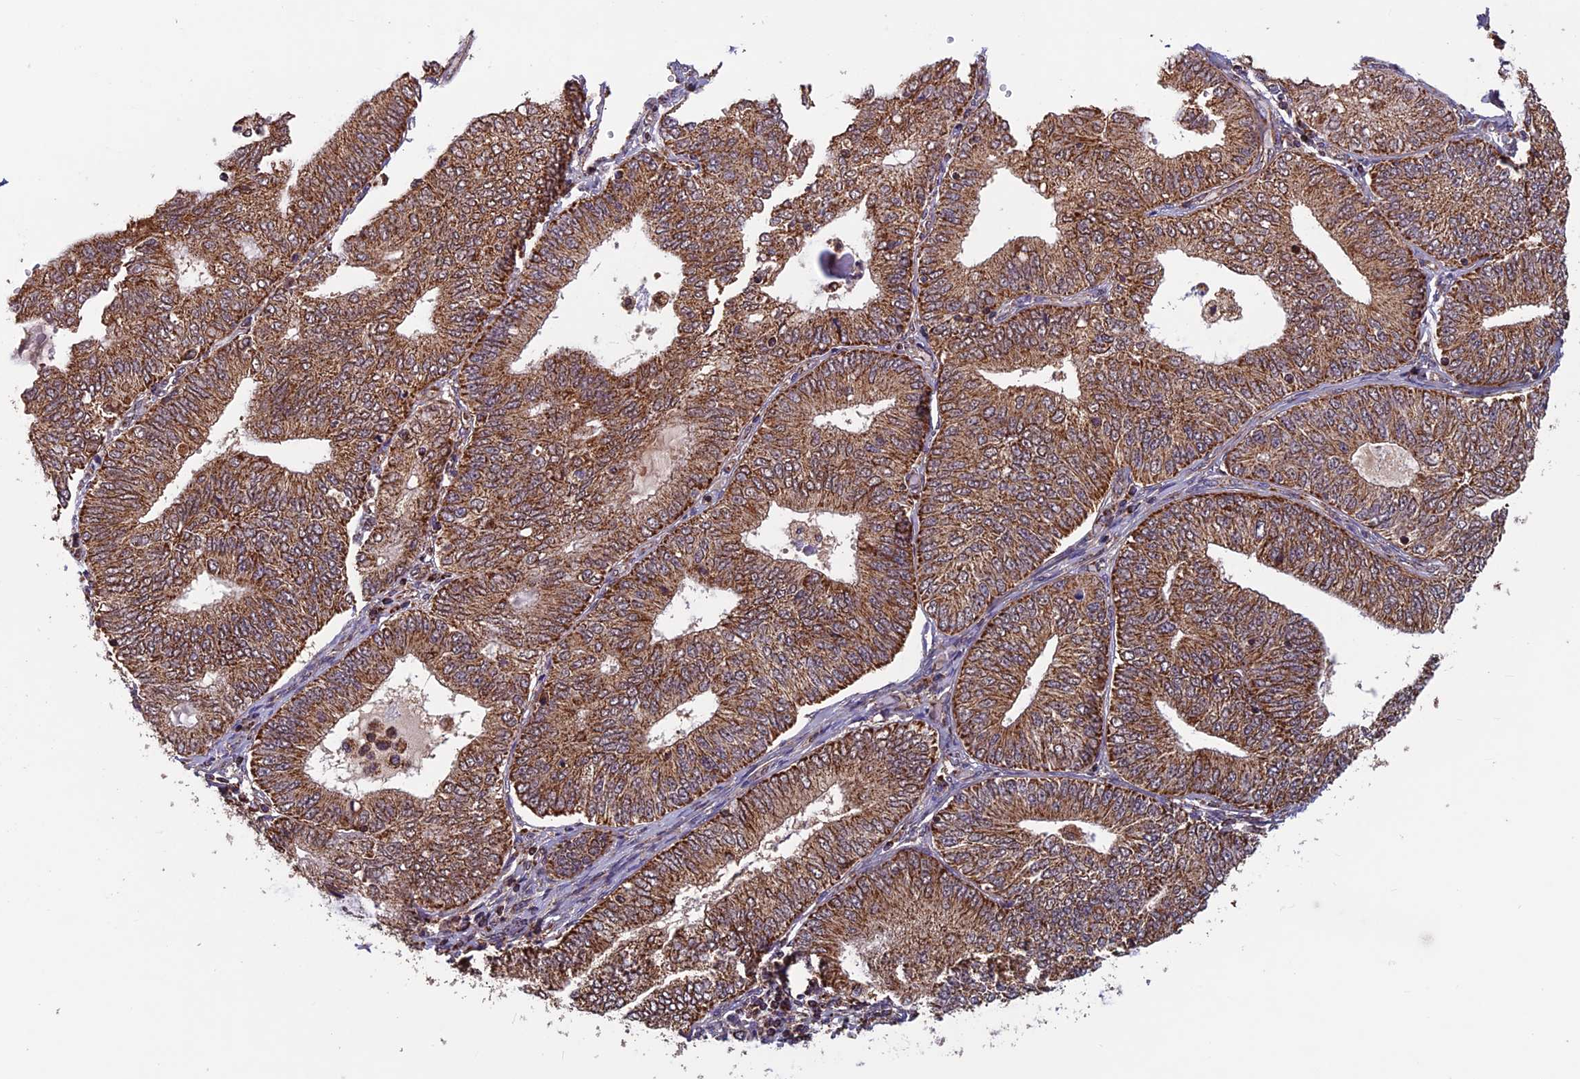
{"staining": {"intensity": "moderate", "quantity": ">75%", "location": "cytoplasmic/membranous"}, "tissue": "endometrial cancer", "cell_type": "Tumor cells", "image_type": "cancer", "snomed": [{"axis": "morphology", "description": "Adenocarcinoma, NOS"}, {"axis": "topography", "description": "Endometrium"}], "caption": "Moderate cytoplasmic/membranous positivity for a protein is seen in approximately >75% of tumor cells of adenocarcinoma (endometrial) using IHC.", "gene": "CCDC15", "patient": {"sex": "female", "age": 68}}